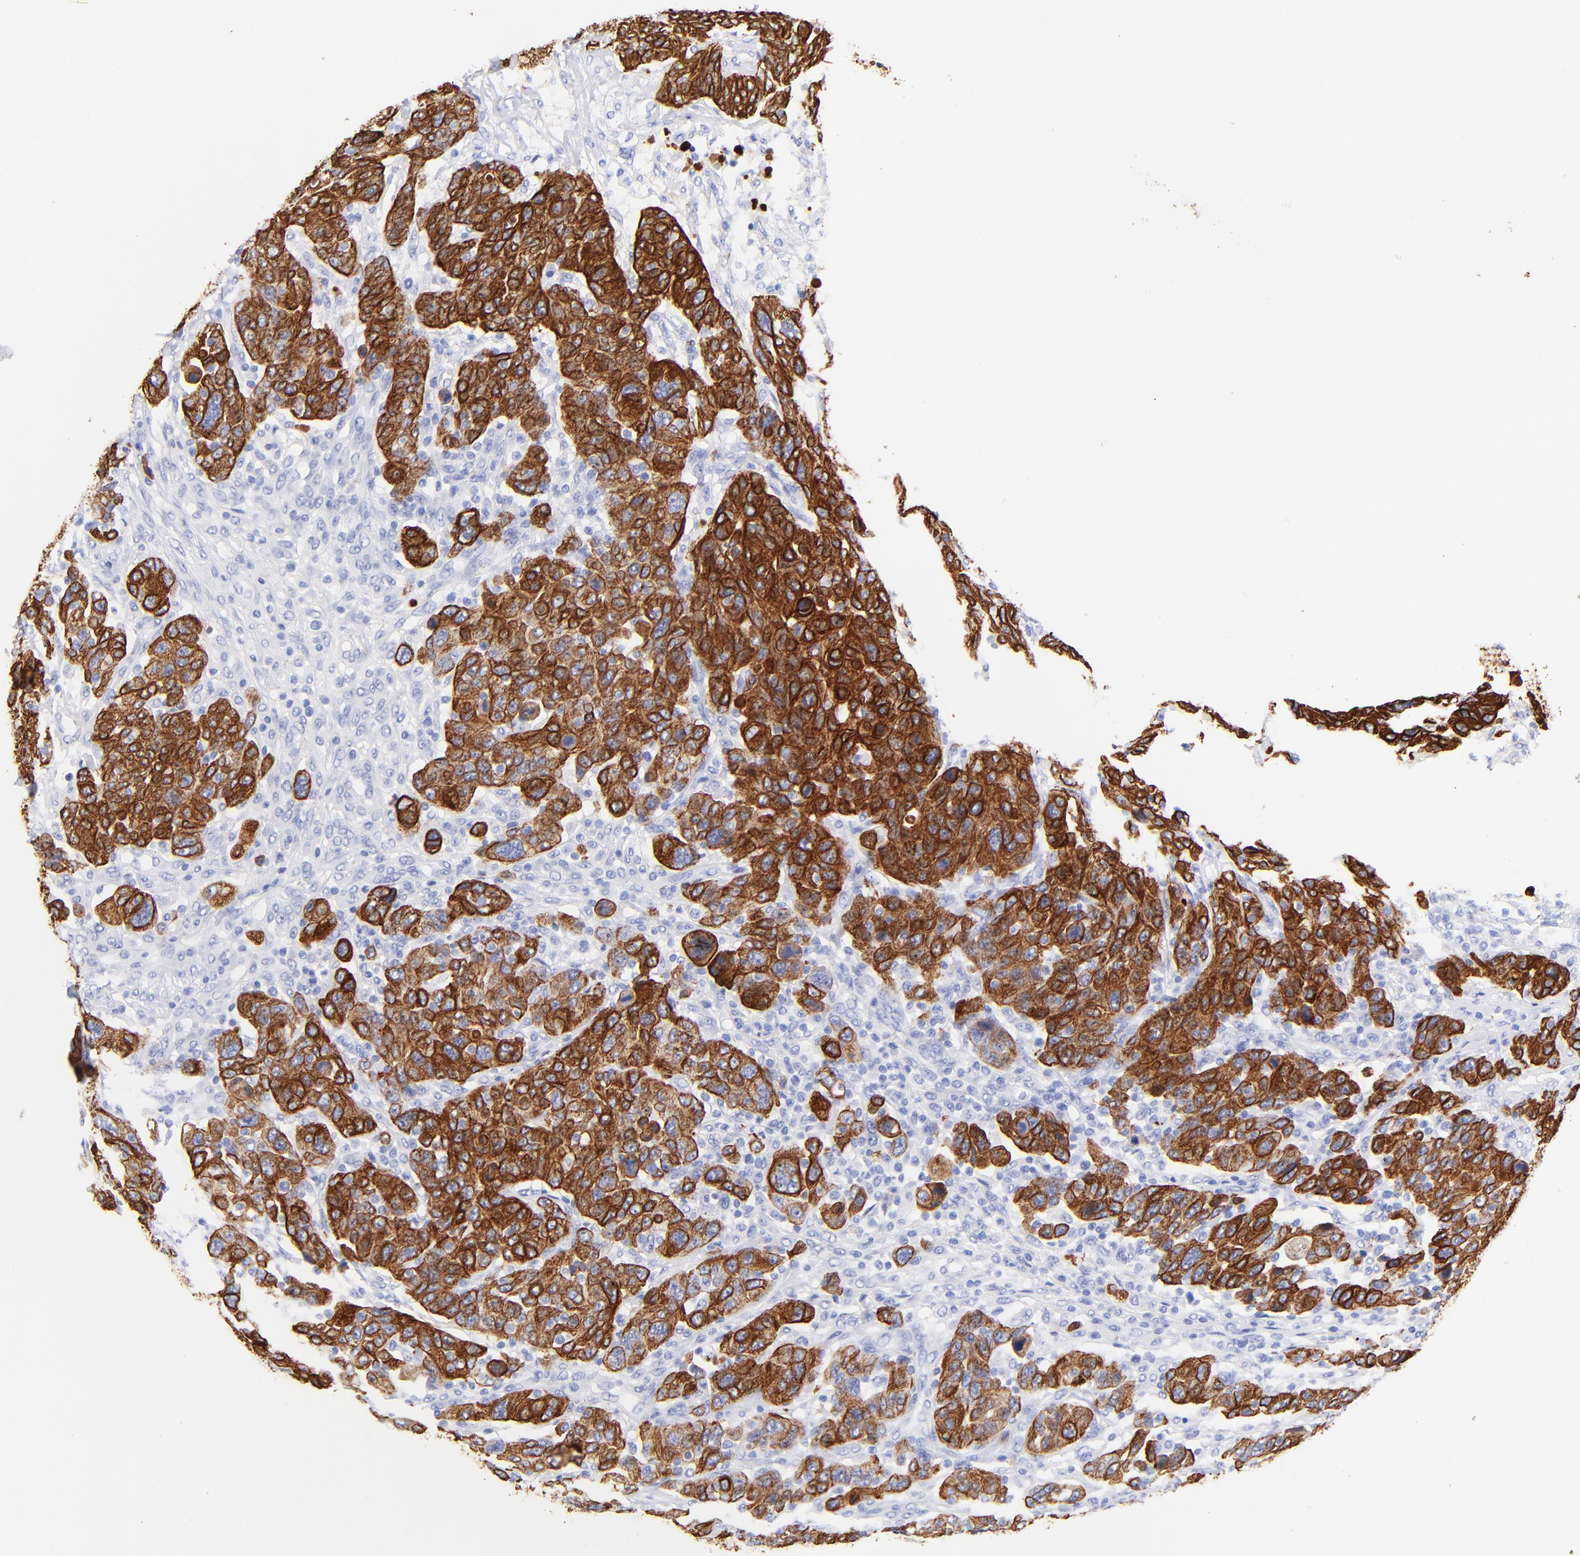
{"staining": {"intensity": "strong", "quantity": ">75%", "location": "cytoplasmic/membranous"}, "tissue": "breast cancer", "cell_type": "Tumor cells", "image_type": "cancer", "snomed": [{"axis": "morphology", "description": "Duct carcinoma"}, {"axis": "topography", "description": "Breast"}], "caption": "Breast cancer (invasive ductal carcinoma) stained for a protein exhibits strong cytoplasmic/membranous positivity in tumor cells.", "gene": "KRT19", "patient": {"sex": "female", "age": 37}}